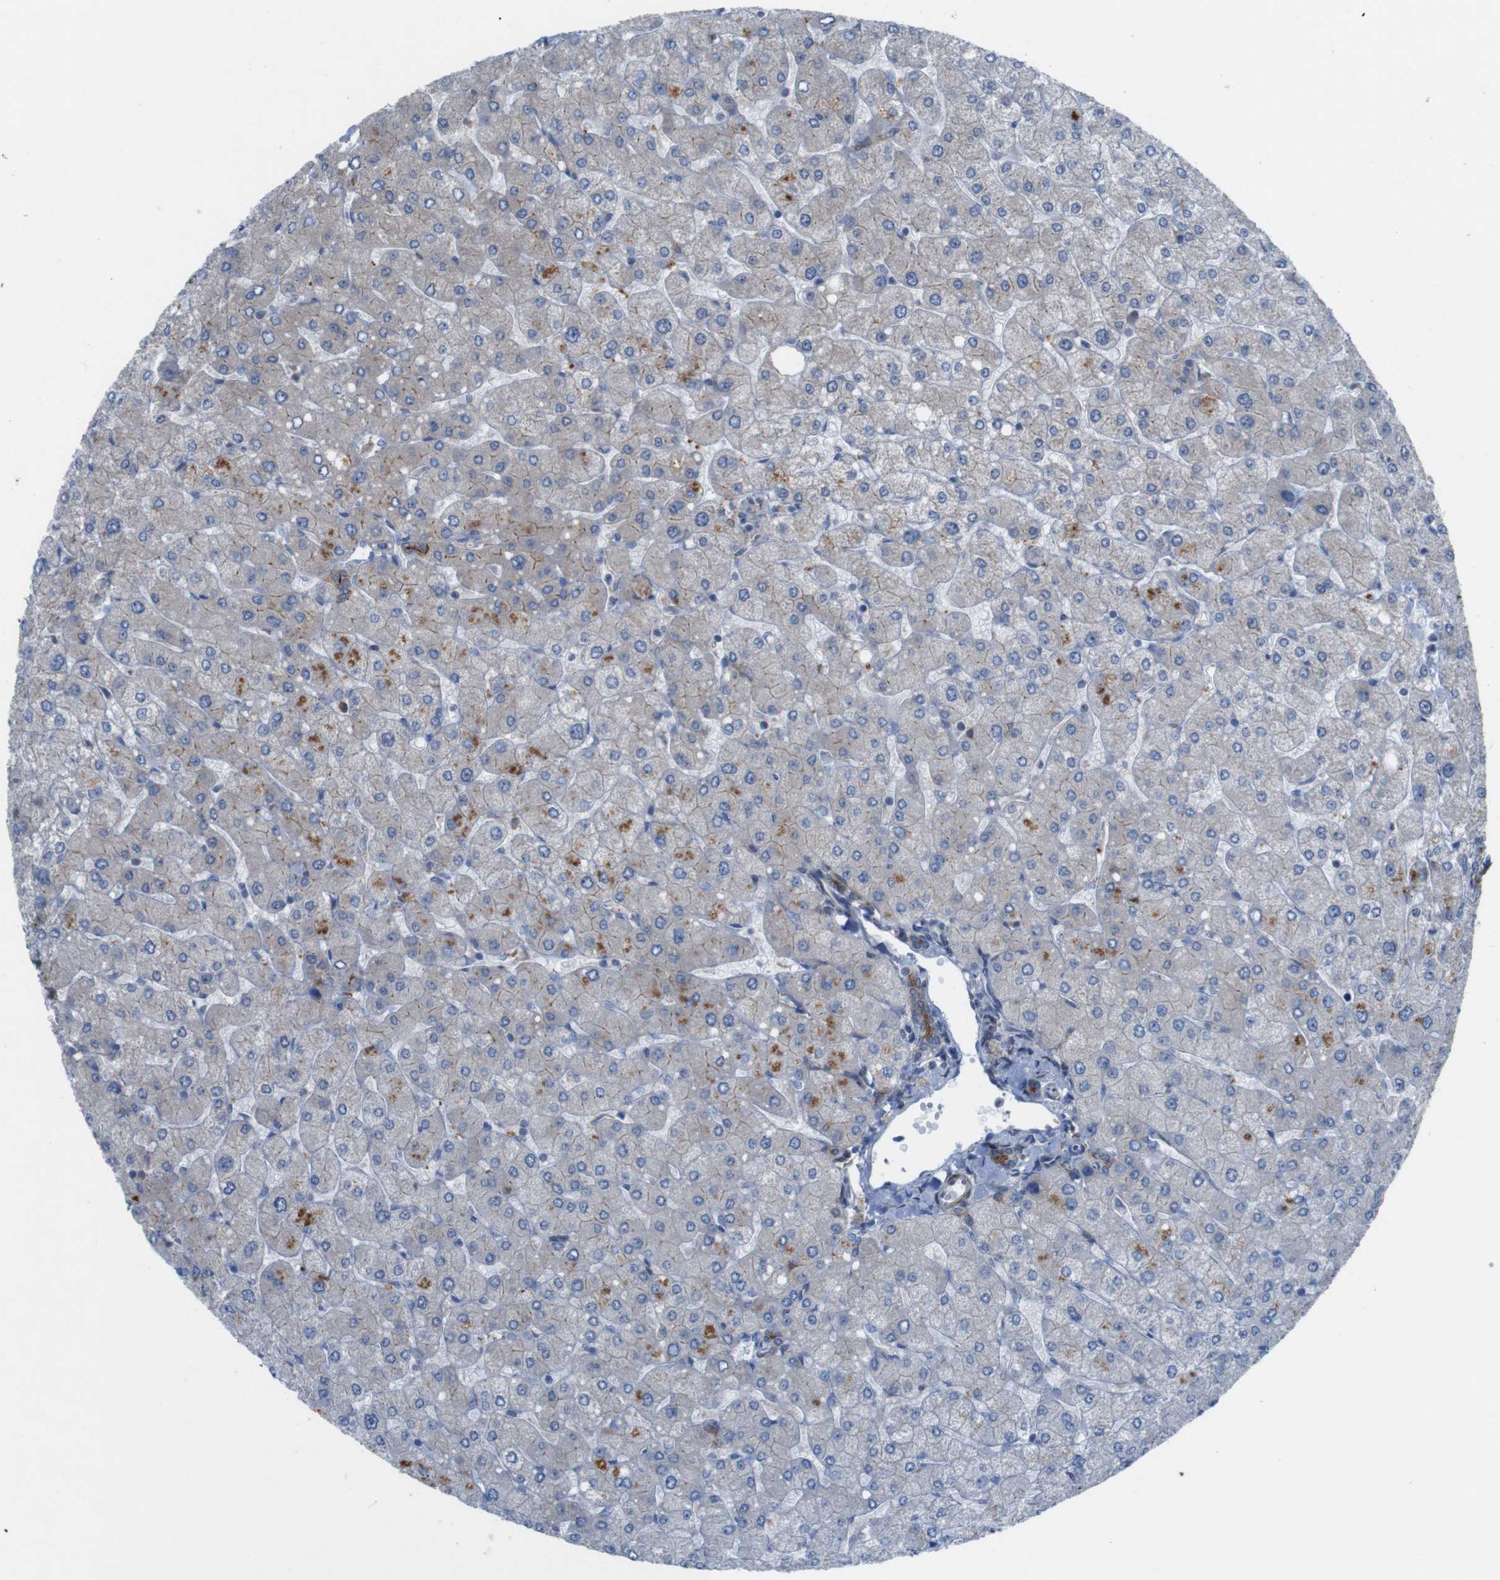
{"staining": {"intensity": "moderate", "quantity": ">75%", "location": "cytoplasmic/membranous"}, "tissue": "liver", "cell_type": "Cholangiocytes", "image_type": "normal", "snomed": [{"axis": "morphology", "description": "Normal tissue, NOS"}, {"axis": "topography", "description": "Liver"}], "caption": "DAB immunohistochemical staining of unremarkable human liver demonstrates moderate cytoplasmic/membranous protein staining in about >75% of cholangiocytes.", "gene": "PTGER4", "patient": {"sex": "male", "age": 55}}